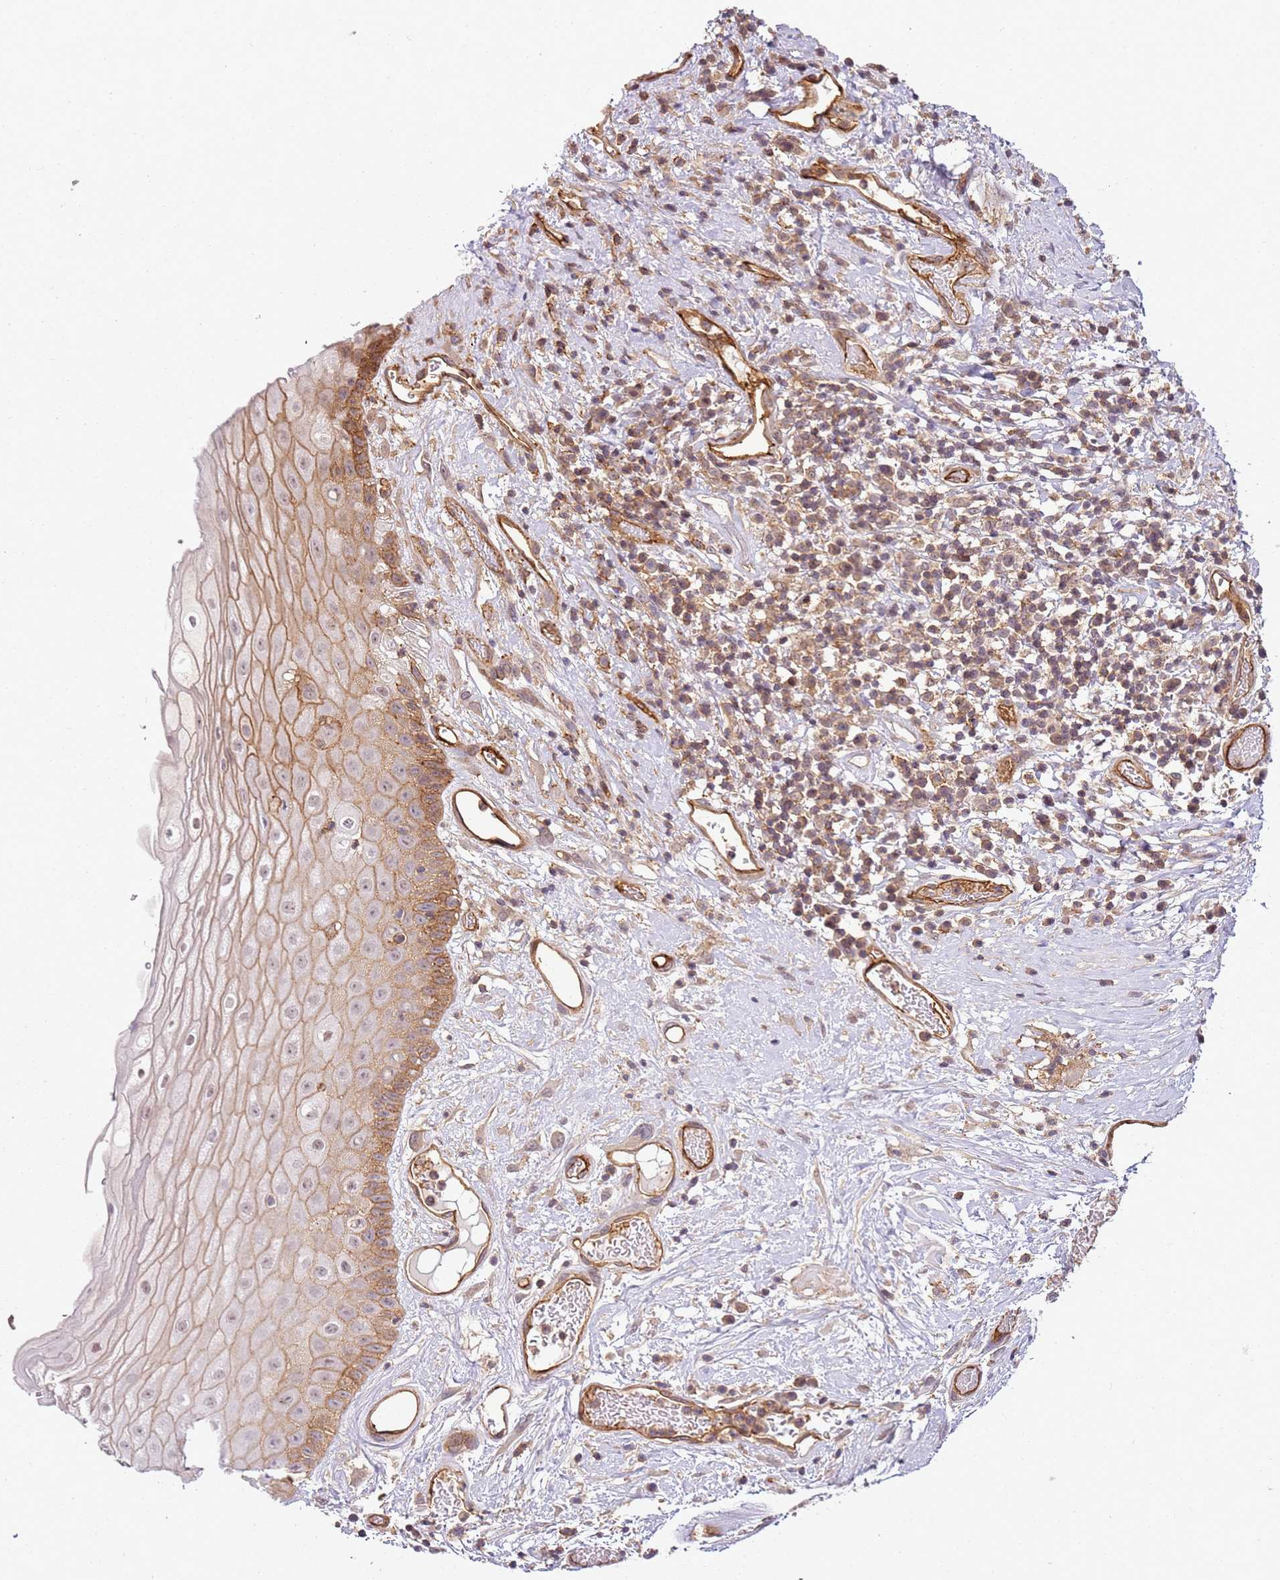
{"staining": {"intensity": "moderate", "quantity": ">75%", "location": "cytoplasmic/membranous"}, "tissue": "oral mucosa", "cell_type": "Squamous epithelial cells", "image_type": "normal", "snomed": [{"axis": "morphology", "description": "Normal tissue, NOS"}, {"axis": "topography", "description": "Oral tissue"}], "caption": "Protein staining of benign oral mucosa shows moderate cytoplasmic/membranous staining in about >75% of squamous epithelial cells.", "gene": "CCNYL1", "patient": {"sex": "female", "age": 76}}